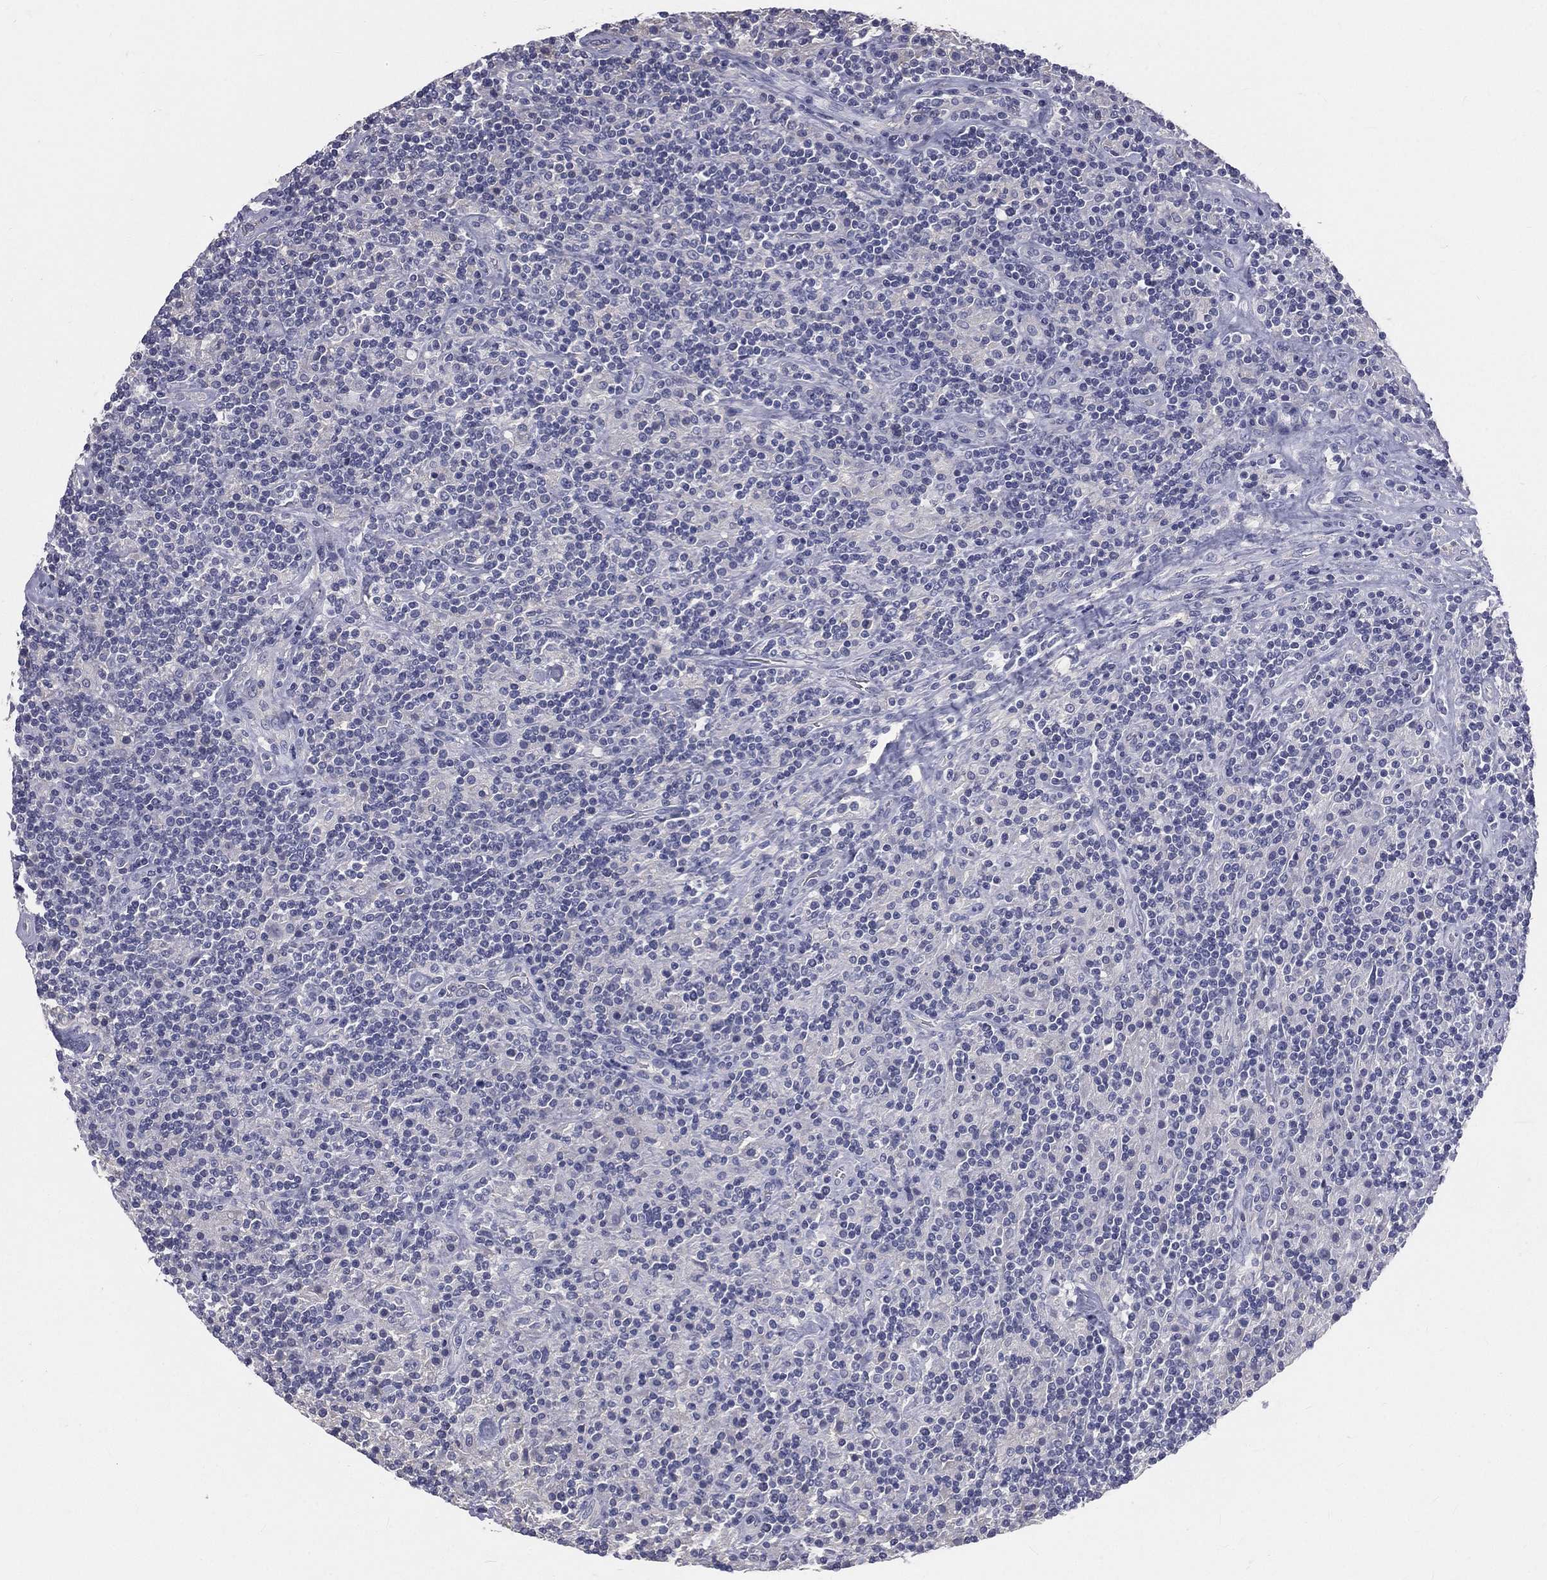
{"staining": {"intensity": "negative", "quantity": "none", "location": "none"}, "tissue": "lymphoma", "cell_type": "Tumor cells", "image_type": "cancer", "snomed": [{"axis": "morphology", "description": "Hodgkin's disease, NOS"}, {"axis": "topography", "description": "Lymph node"}], "caption": "This is an immunohistochemistry photomicrograph of human lymphoma. There is no expression in tumor cells.", "gene": "MUC13", "patient": {"sex": "male", "age": 70}}